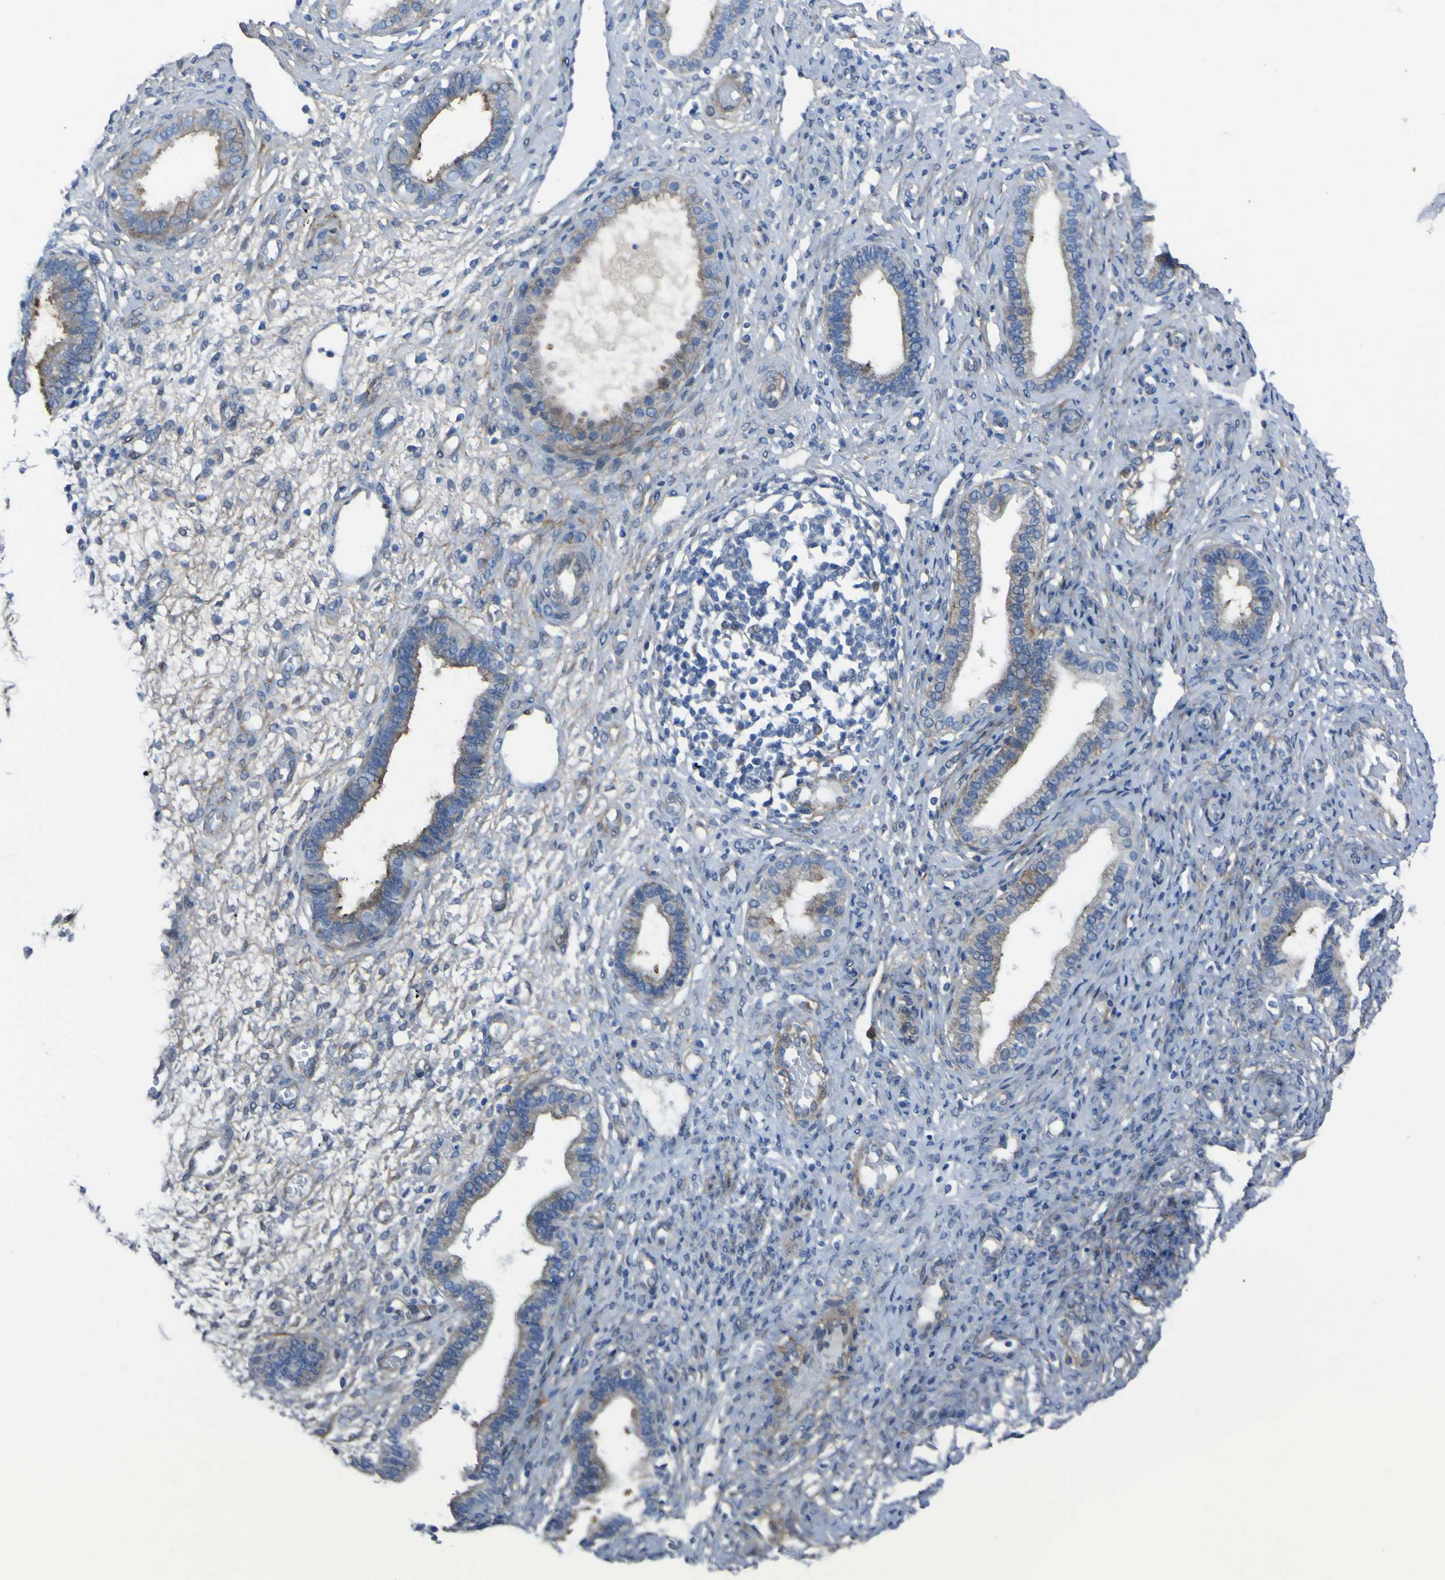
{"staining": {"intensity": "moderate", "quantity": "<25%", "location": "nuclear"}, "tissue": "endometrium", "cell_type": "Cells in endometrial stroma", "image_type": "normal", "snomed": [{"axis": "morphology", "description": "Normal tissue, NOS"}, {"axis": "topography", "description": "Endometrium"}], "caption": "DAB immunohistochemical staining of unremarkable endometrium displays moderate nuclear protein expression in about <25% of cells in endometrial stroma. Nuclei are stained in blue.", "gene": "LRRN1", "patient": {"sex": "female", "age": 61}}